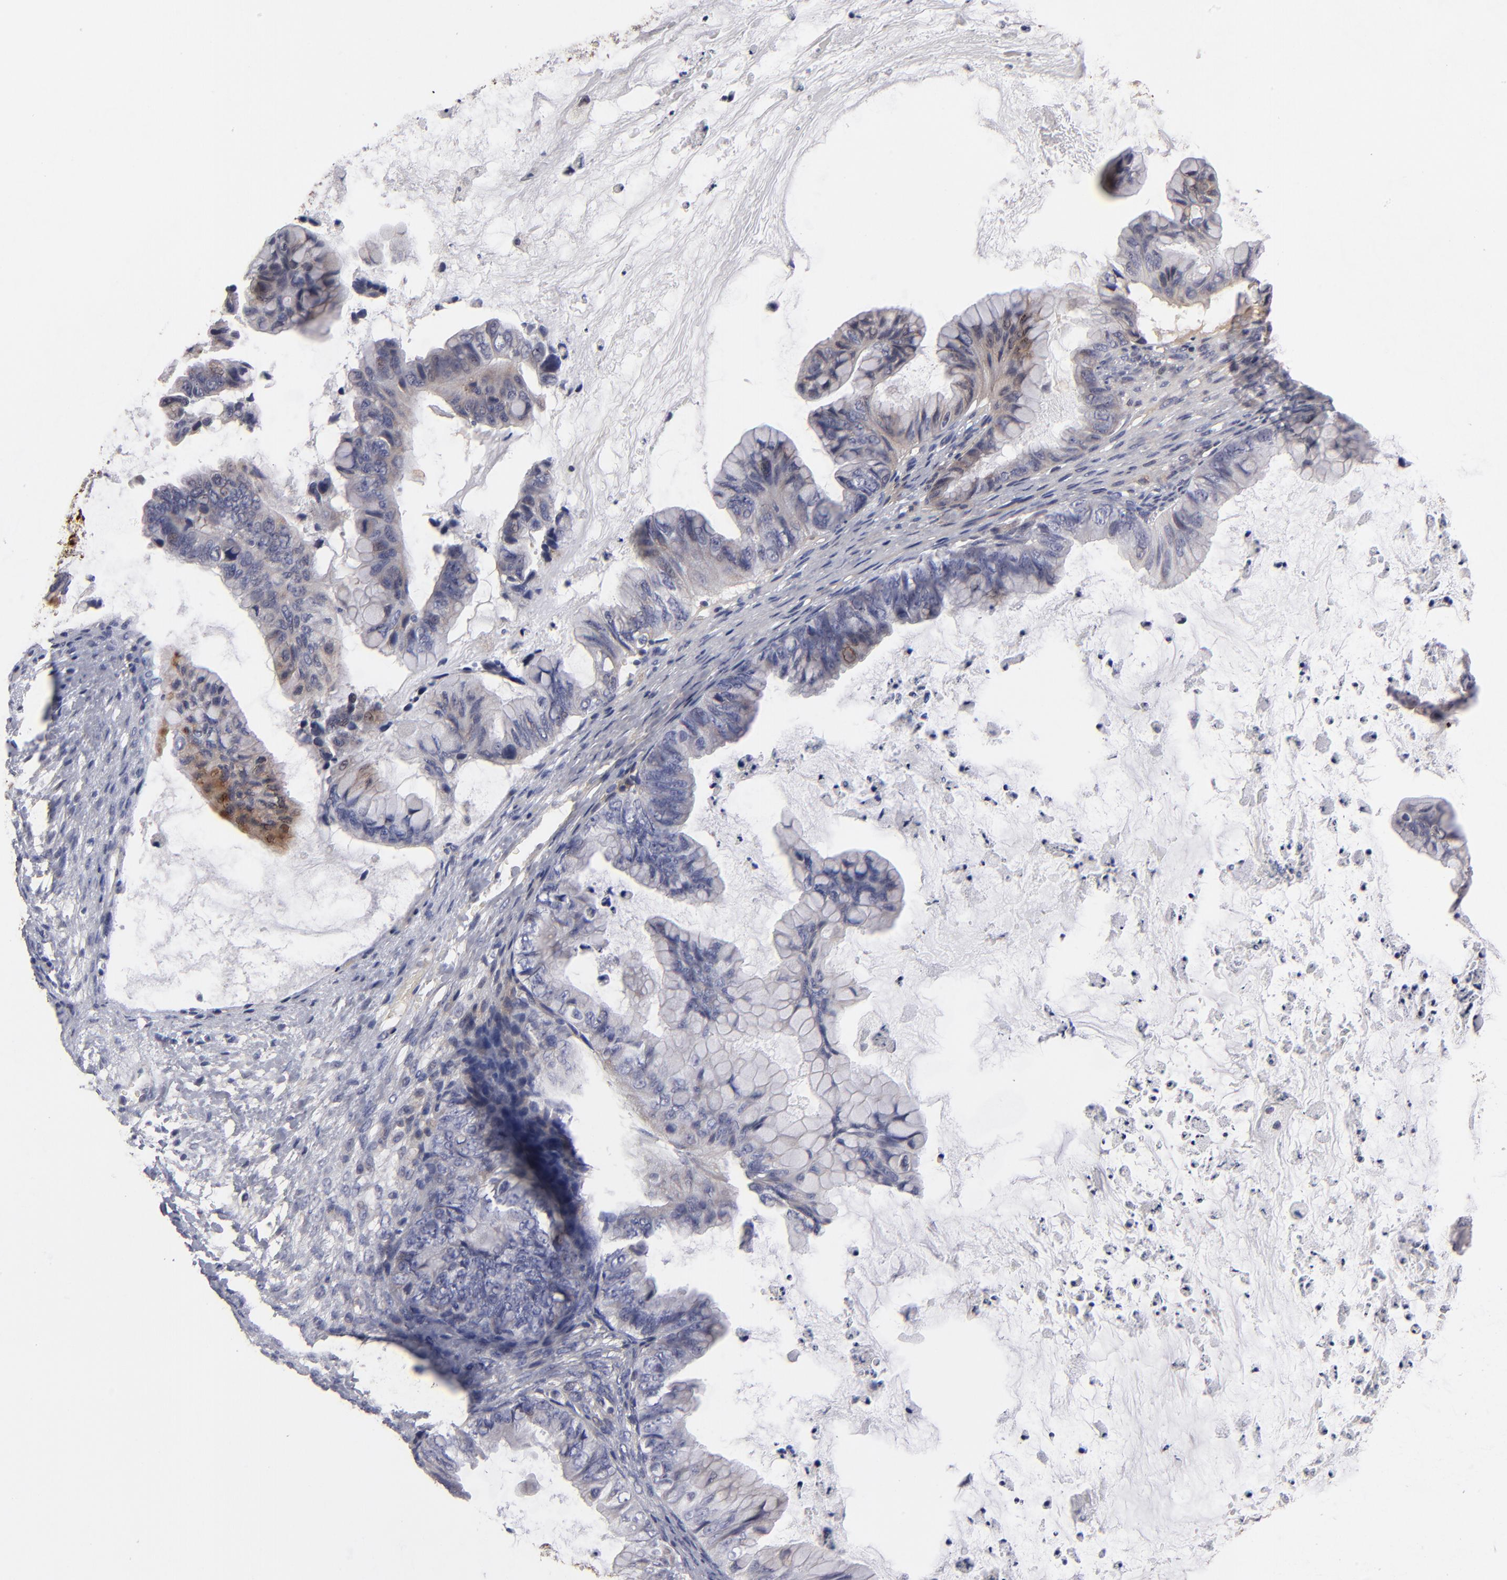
{"staining": {"intensity": "weak", "quantity": "25%-75%", "location": "cytoplasmic/membranous"}, "tissue": "ovarian cancer", "cell_type": "Tumor cells", "image_type": "cancer", "snomed": [{"axis": "morphology", "description": "Cystadenocarcinoma, mucinous, NOS"}, {"axis": "topography", "description": "Ovary"}], "caption": "Immunohistochemistry histopathology image of neoplastic tissue: human ovarian cancer stained using immunohistochemistry (IHC) shows low levels of weak protein expression localized specifically in the cytoplasmic/membranous of tumor cells, appearing as a cytoplasmic/membranous brown color.", "gene": "GPM6B", "patient": {"sex": "female", "age": 36}}